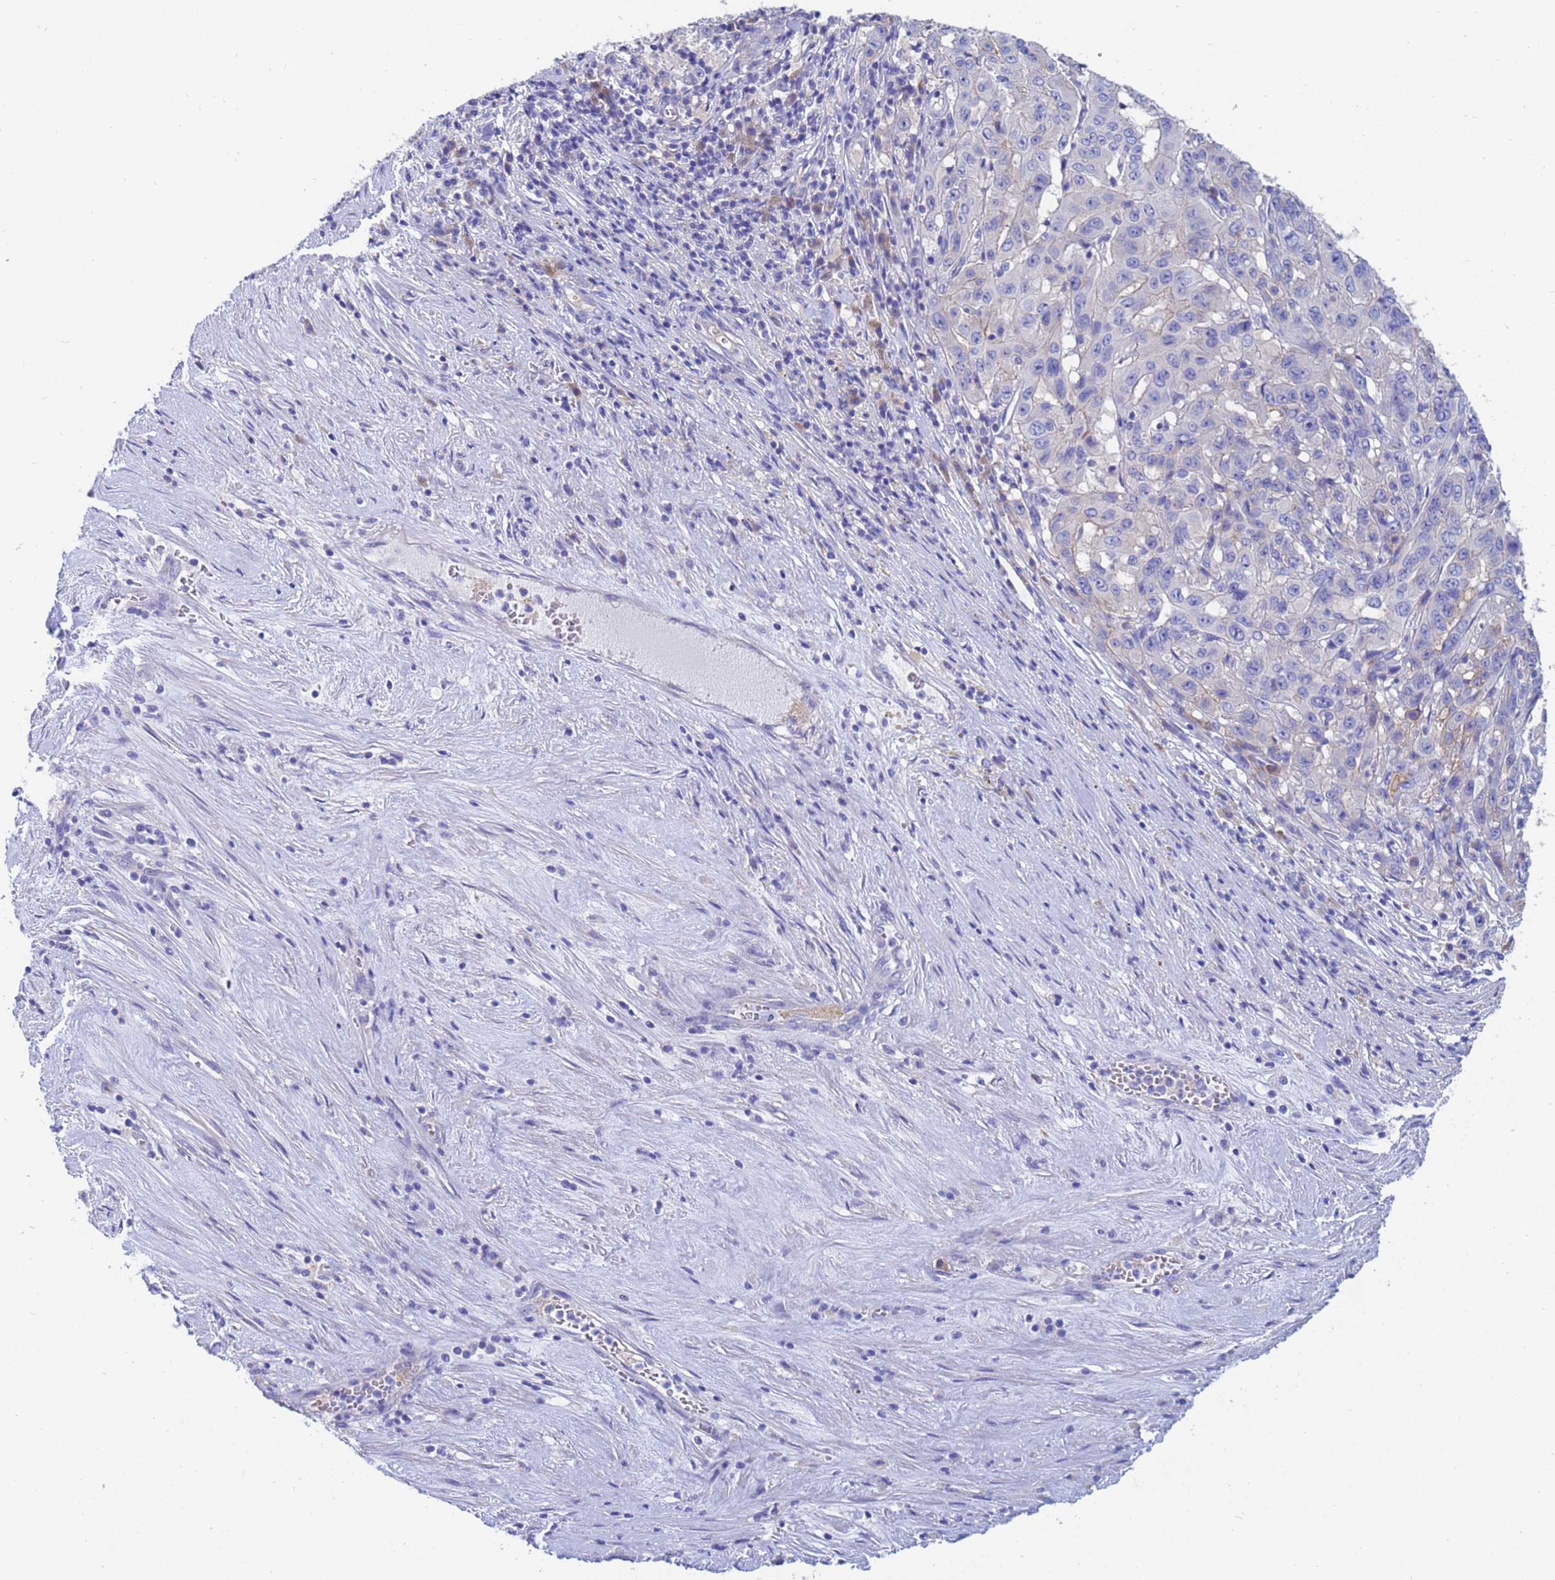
{"staining": {"intensity": "negative", "quantity": "none", "location": "none"}, "tissue": "pancreatic cancer", "cell_type": "Tumor cells", "image_type": "cancer", "snomed": [{"axis": "morphology", "description": "Adenocarcinoma, NOS"}, {"axis": "topography", "description": "Pancreas"}], "caption": "Immunohistochemistry (IHC) of human pancreatic cancer demonstrates no staining in tumor cells.", "gene": "UBE2O", "patient": {"sex": "male", "age": 63}}